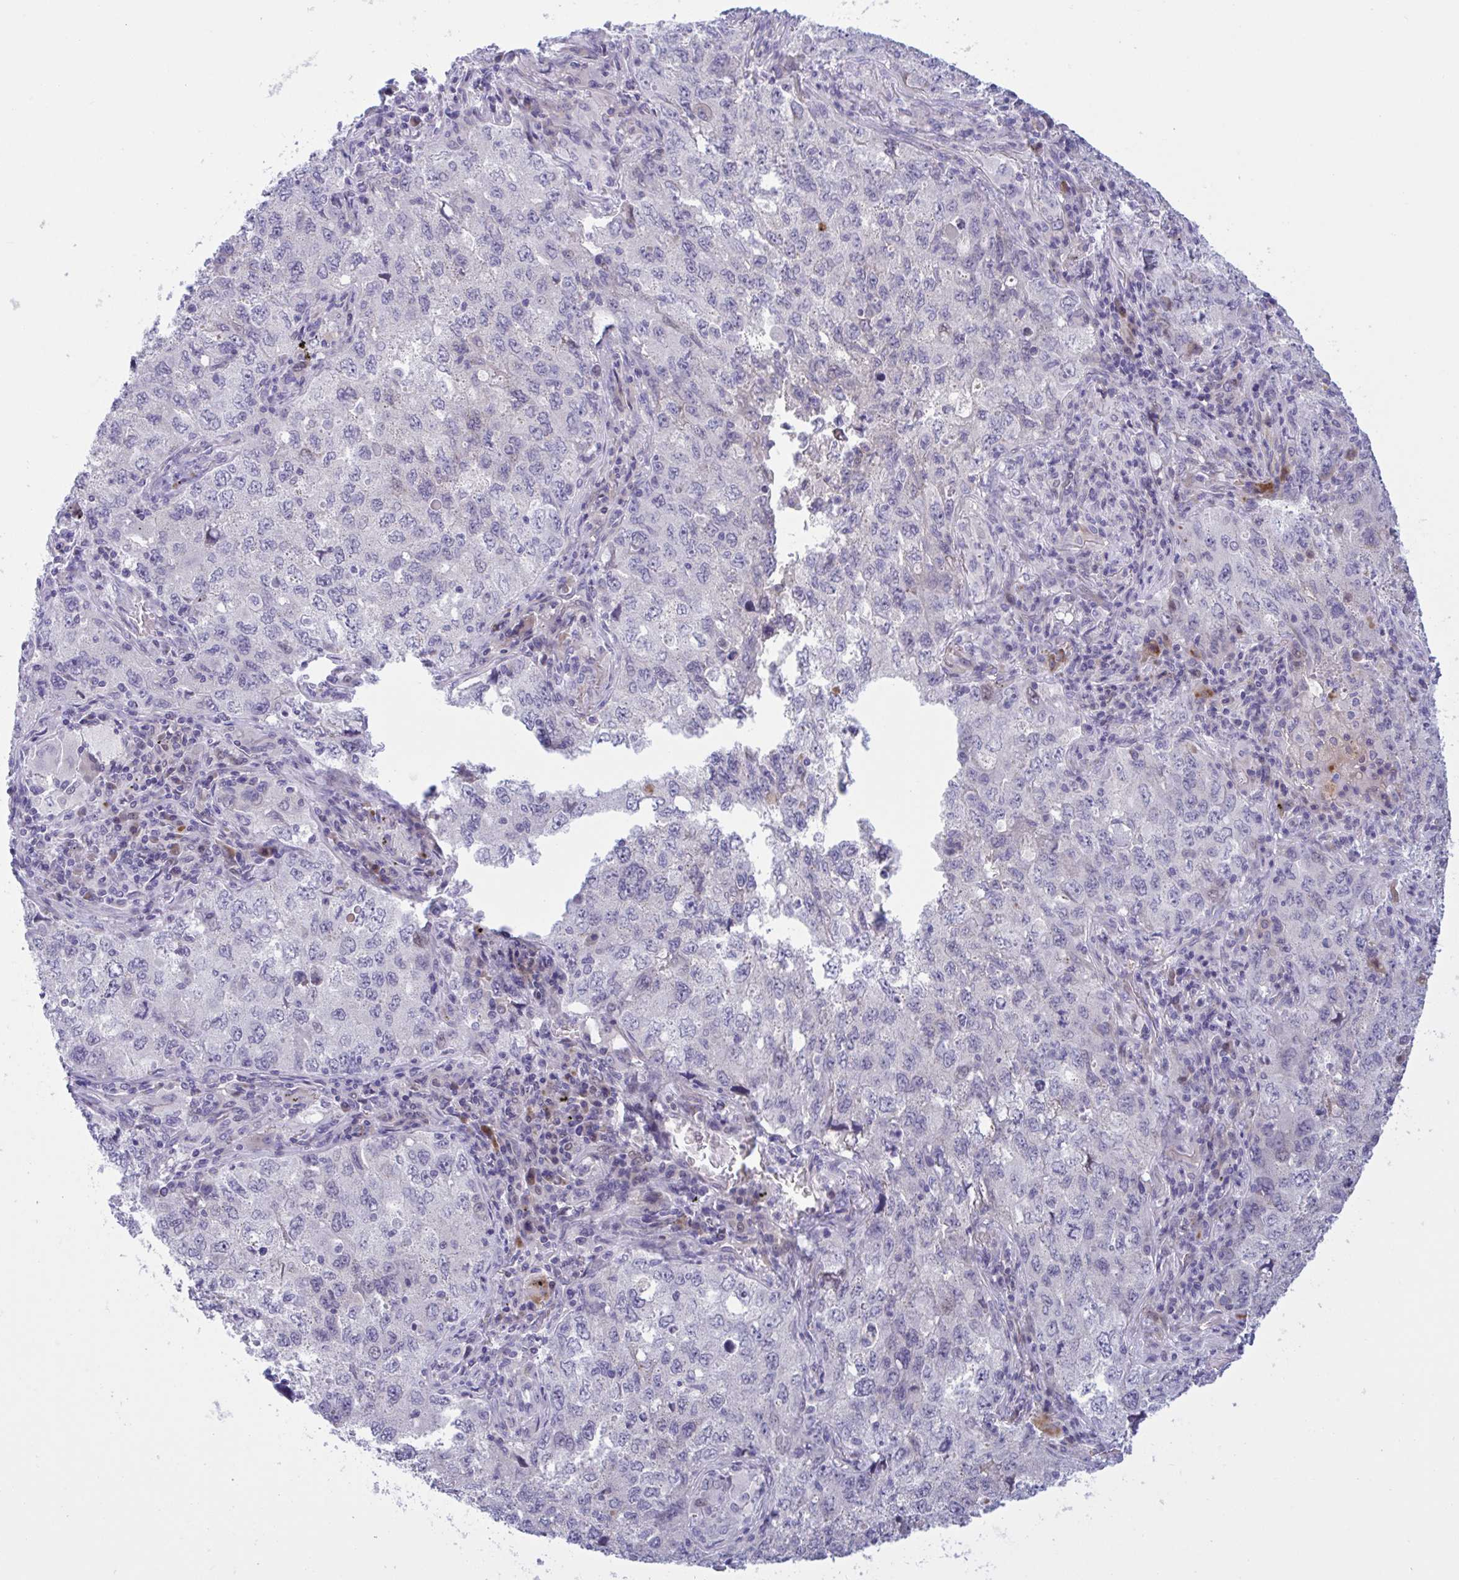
{"staining": {"intensity": "negative", "quantity": "none", "location": "none"}, "tissue": "lung cancer", "cell_type": "Tumor cells", "image_type": "cancer", "snomed": [{"axis": "morphology", "description": "Adenocarcinoma, NOS"}, {"axis": "topography", "description": "Lung"}], "caption": "An image of human lung cancer (adenocarcinoma) is negative for staining in tumor cells.", "gene": "VWC2", "patient": {"sex": "female", "age": 57}}